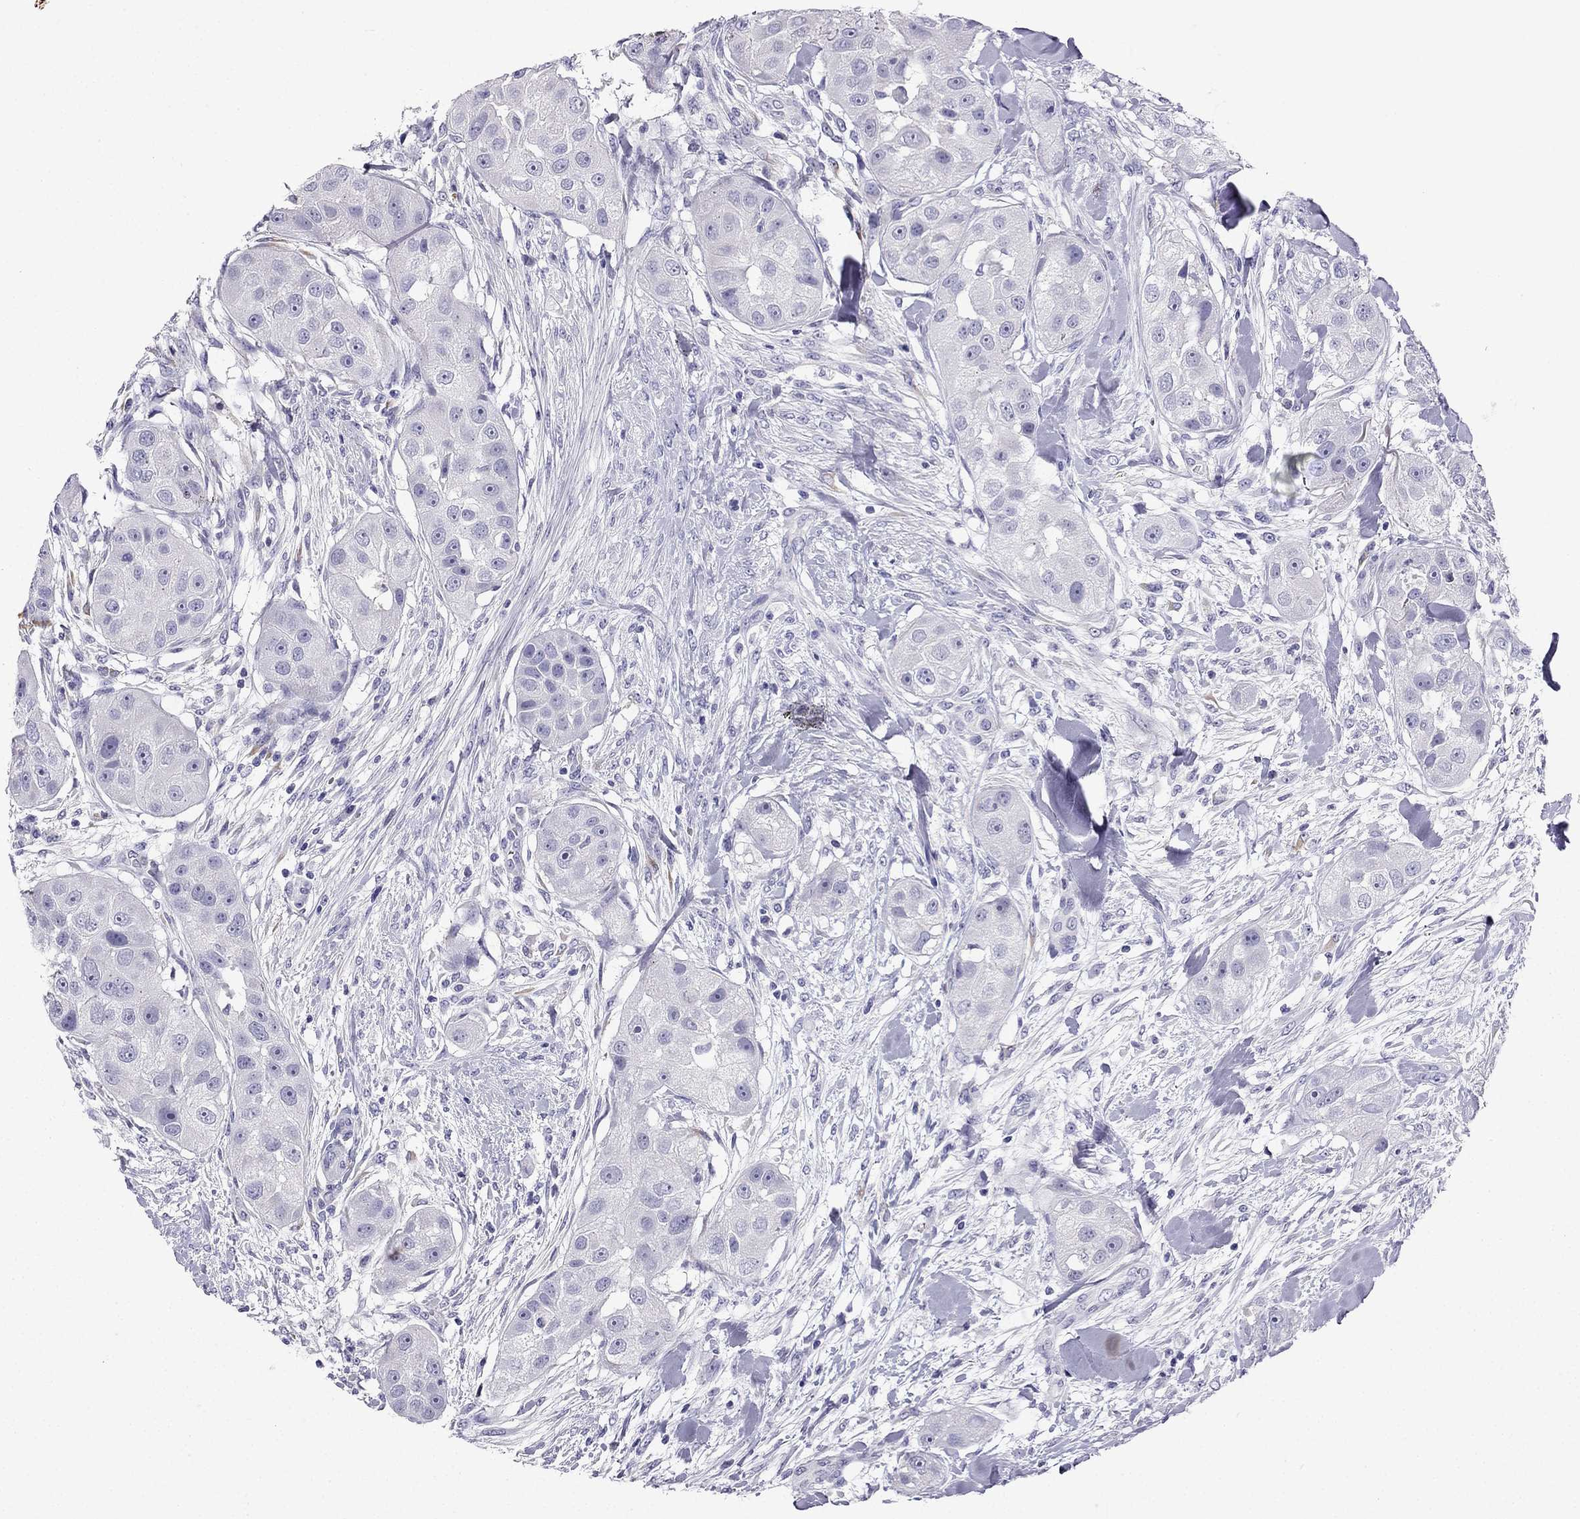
{"staining": {"intensity": "negative", "quantity": "none", "location": "none"}, "tissue": "head and neck cancer", "cell_type": "Tumor cells", "image_type": "cancer", "snomed": [{"axis": "morphology", "description": "Squamous cell carcinoma, NOS"}, {"axis": "topography", "description": "Head-Neck"}], "caption": "A photomicrograph of head and neck squamous cell carcinoma stained for a protein displays no brown staining in tumor cells. (DAB (3,3'-diaminobenzidine) immunohistochemistry, high magnification).", "gene": "NPTX1", "patient": {"sex": "male", "age": 51}}